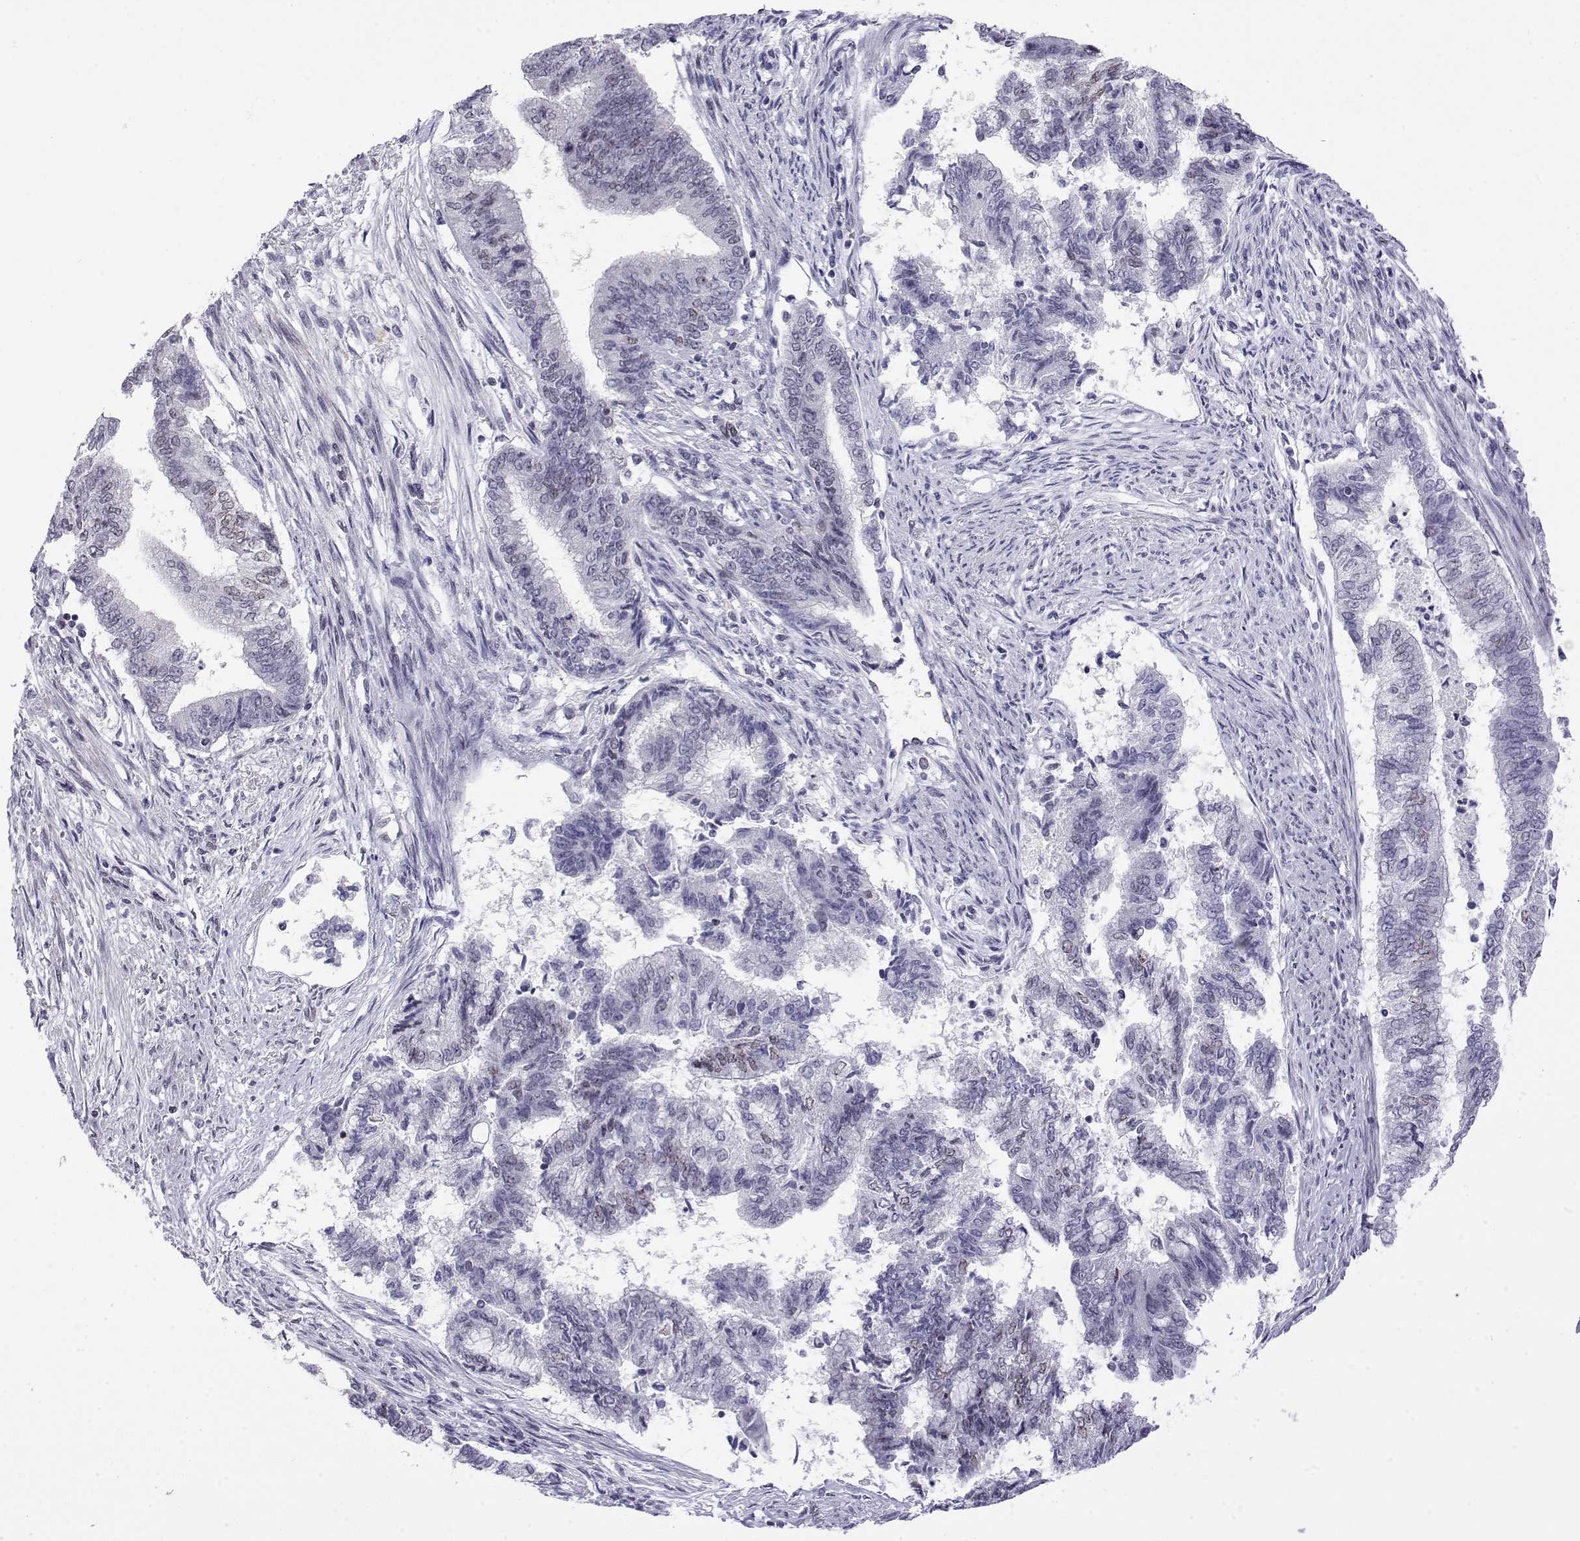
{"staining": {"intensity": "weak", "quantity": "<25%", "location": "nuclear"}, "tissue": "endometrial cancer", "cell_type": "Tumor cells", "image_type": "cancer", "snomed": [{"axis": "morphology", "description": "Adenocarcinoma, NOS"}, {"axis": "topography", "description": "Endometrium"}], "caption": "DAB immunohistochemical staining of human endometrial adenocarcinoma displays no significant positivity in tumor cells.", "gene": "POLDIP3", "patient": {"sex": "female", "age": 65}}